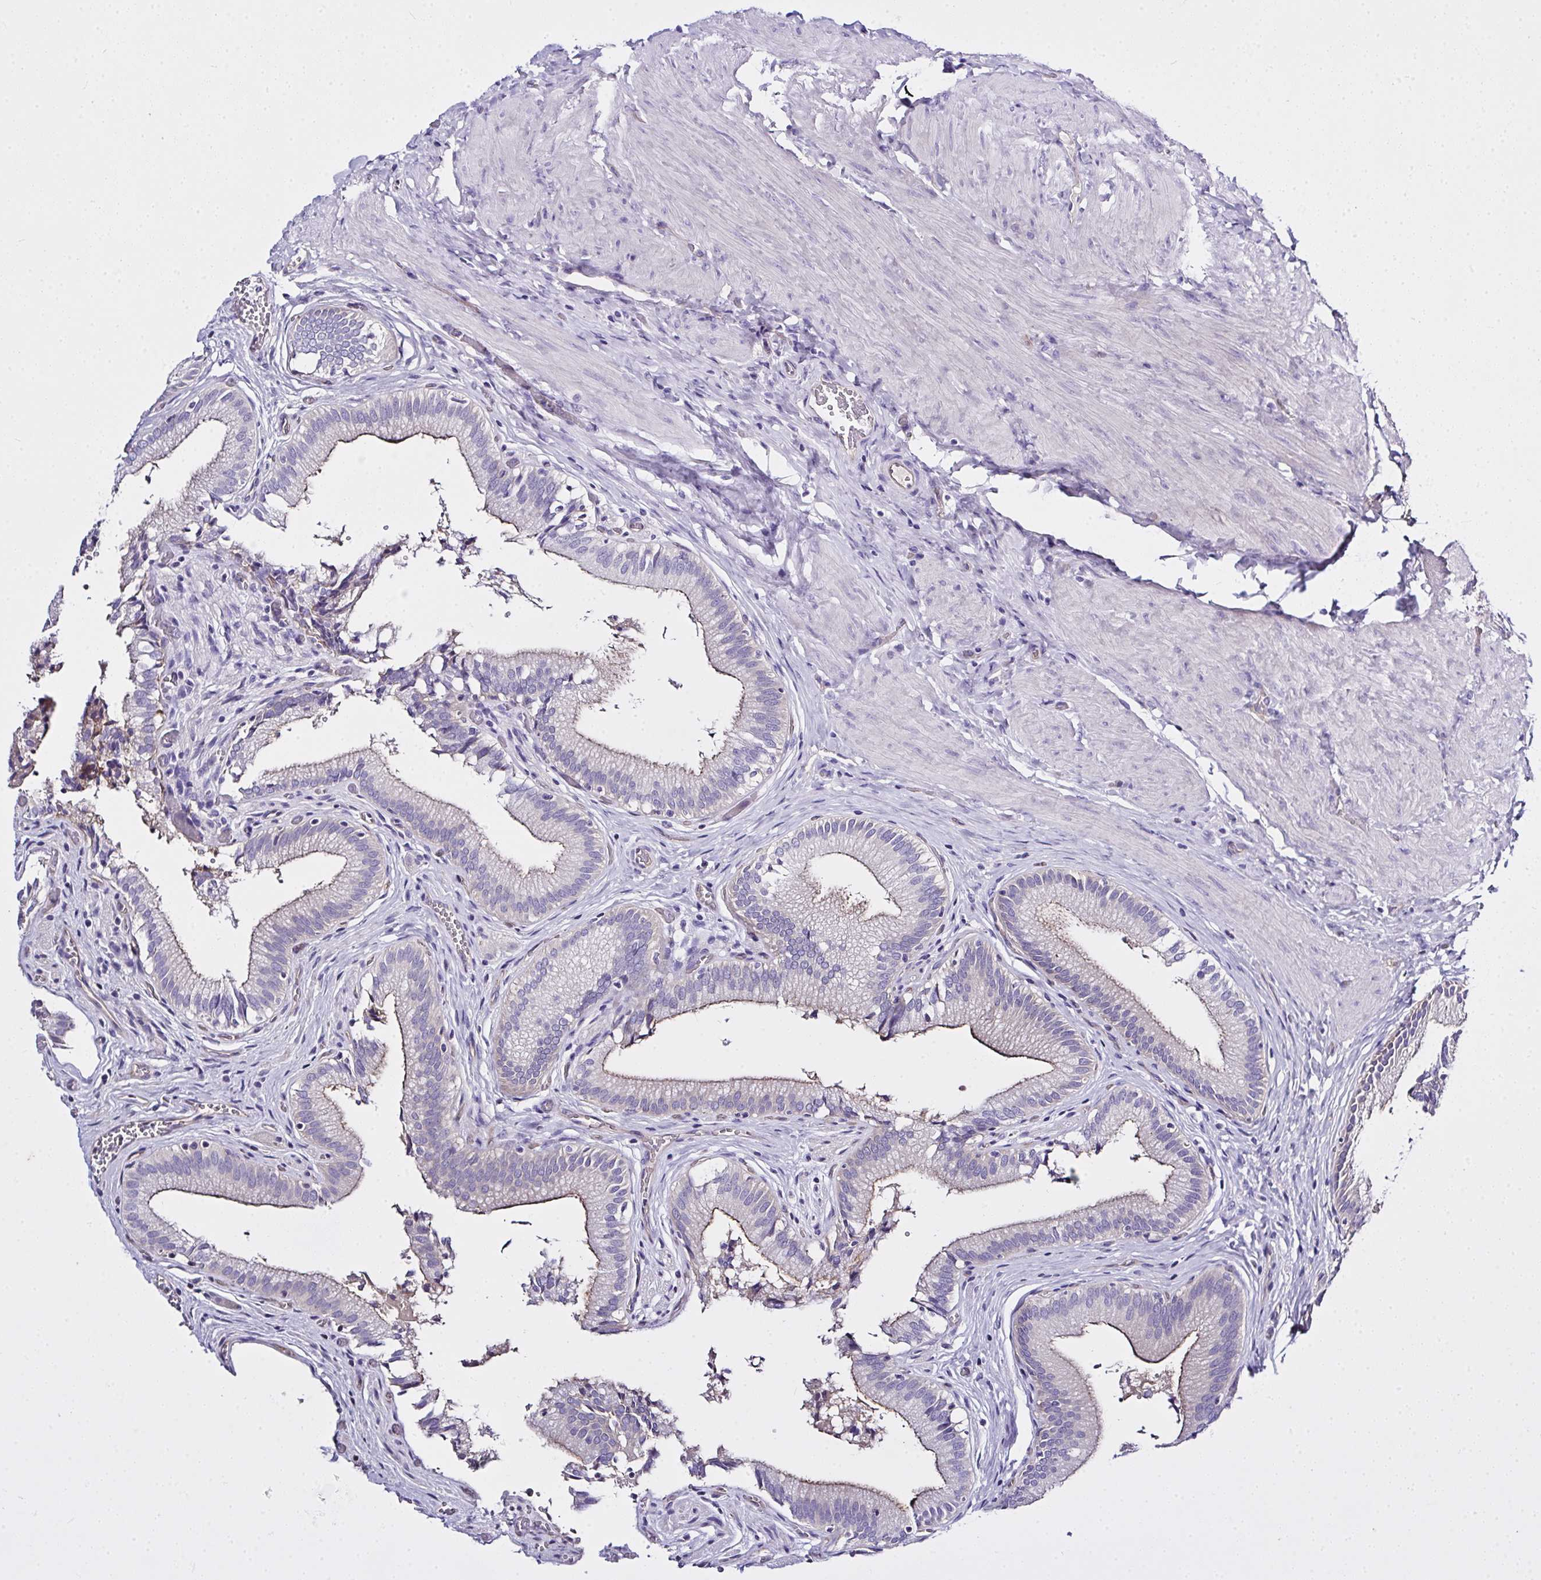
{"staining": {"intensity": "moderate", "quantity": "25%-75%", "location": "cytoplasmic/membranous"}, "tissue": "gallbladder", "cell_type": "Glandular cells", "image_type": "normal", "snomed": [{"axis": "morphology", "description": "Normal tissue, NOS"}, {"axis": "topography", "description": "Gallbladder"}, {"axis": "topography", "description": "Peripheral nerve tissue"}], "caption": "Human gallbladder stained for a protein (brown) displays moderate cytoplasmic/membranous positive expression in about 25%-75% of glandular cells.", "gene": "ZNF813", "patient": {"sex": "male", "age": 17}}